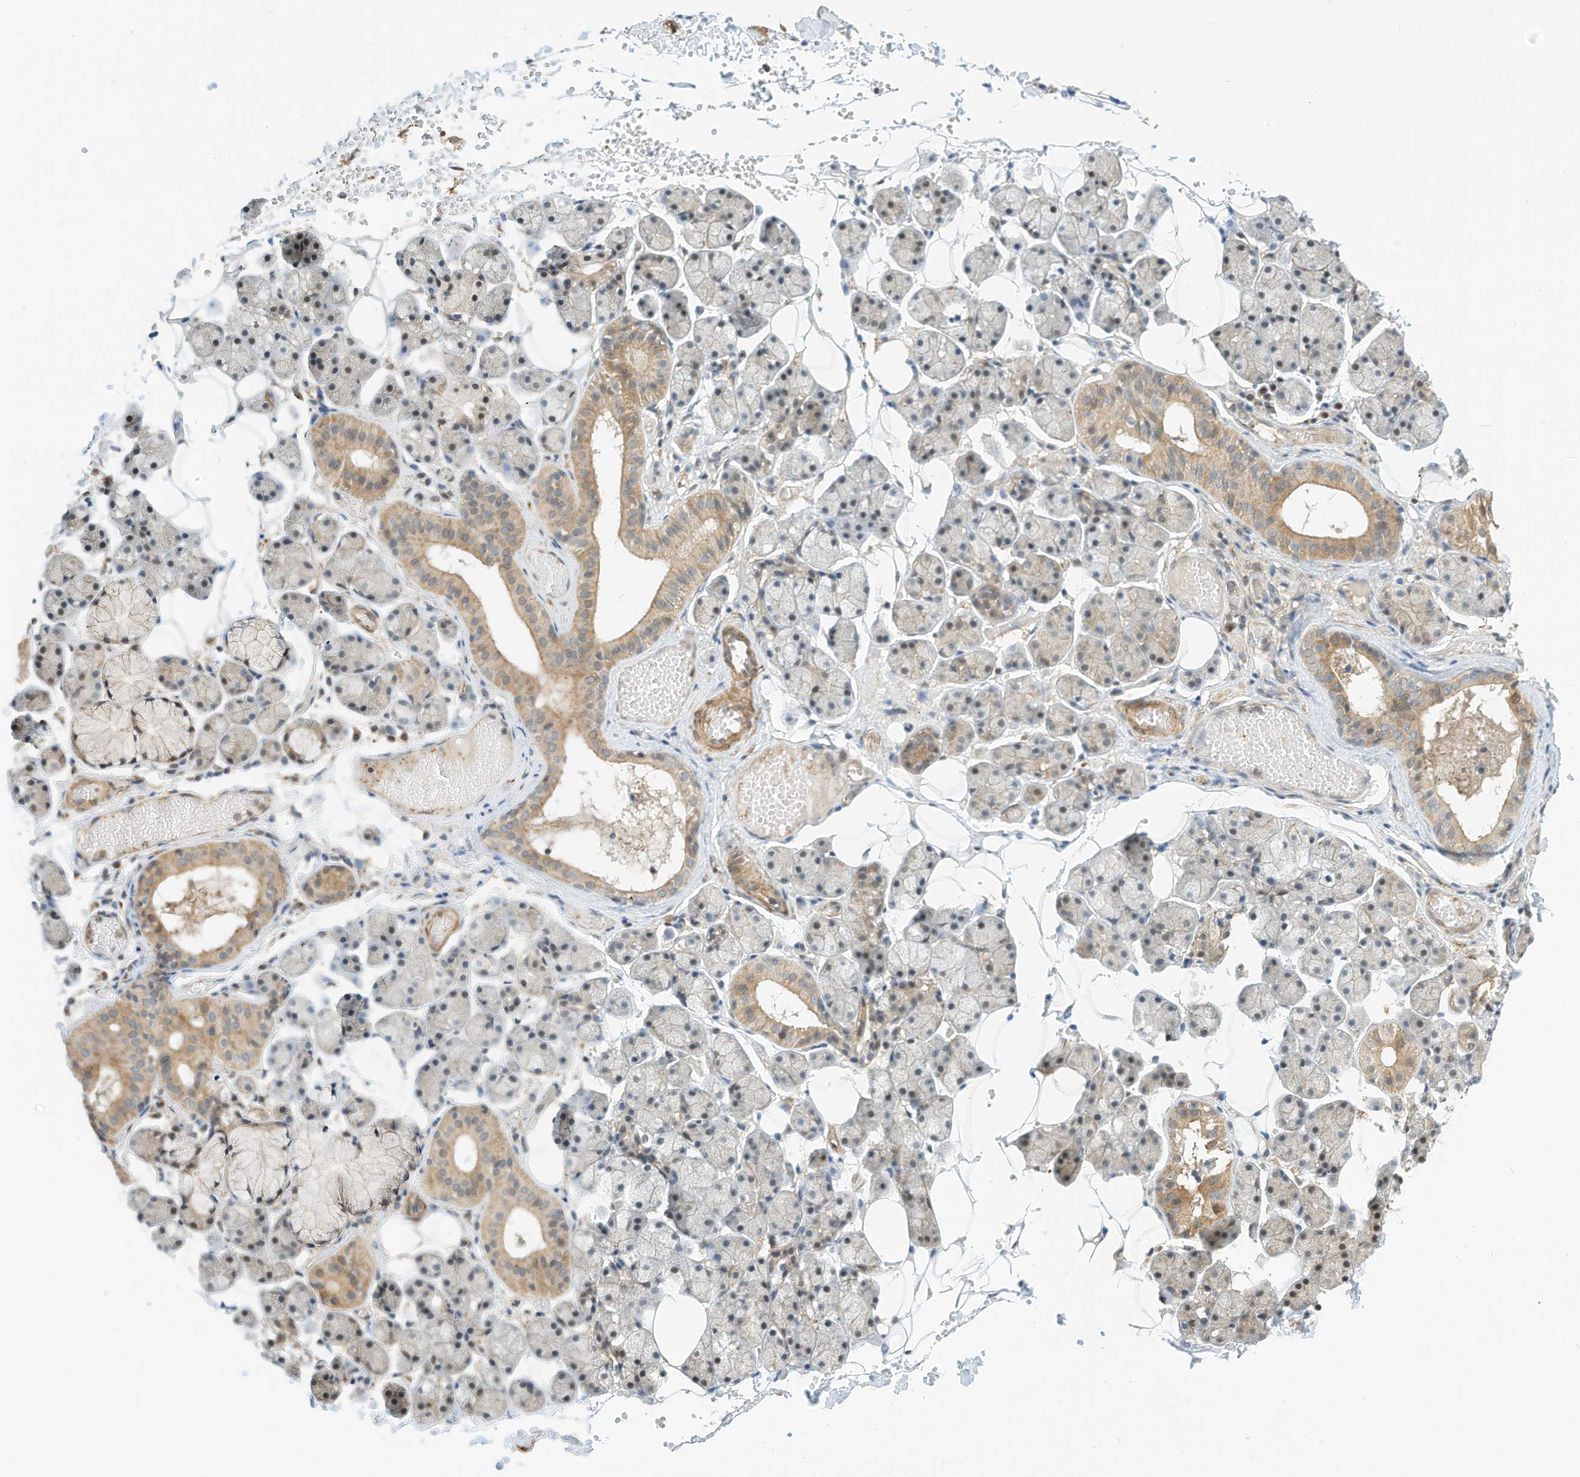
{"staining": {"intensity": "weak", "quantity": "25%-75%", "location": "cytoplasmic/membranous"}, "tissue": "salivary gland", "cell_type": "Glandular cells", "image_type": "normal", "snomed": [{"axis": "morphology", "description": "Normal tissue, NOS"}, {"axis": "topography", "description": "Salivary gland"}], "caption": "Salivary gland stained for a protein demonstrates weak cytoplasmic/membranous positivity in glandular cells.", "gene": "OFD1", "patient": {"sex": "female", "age": 33}}